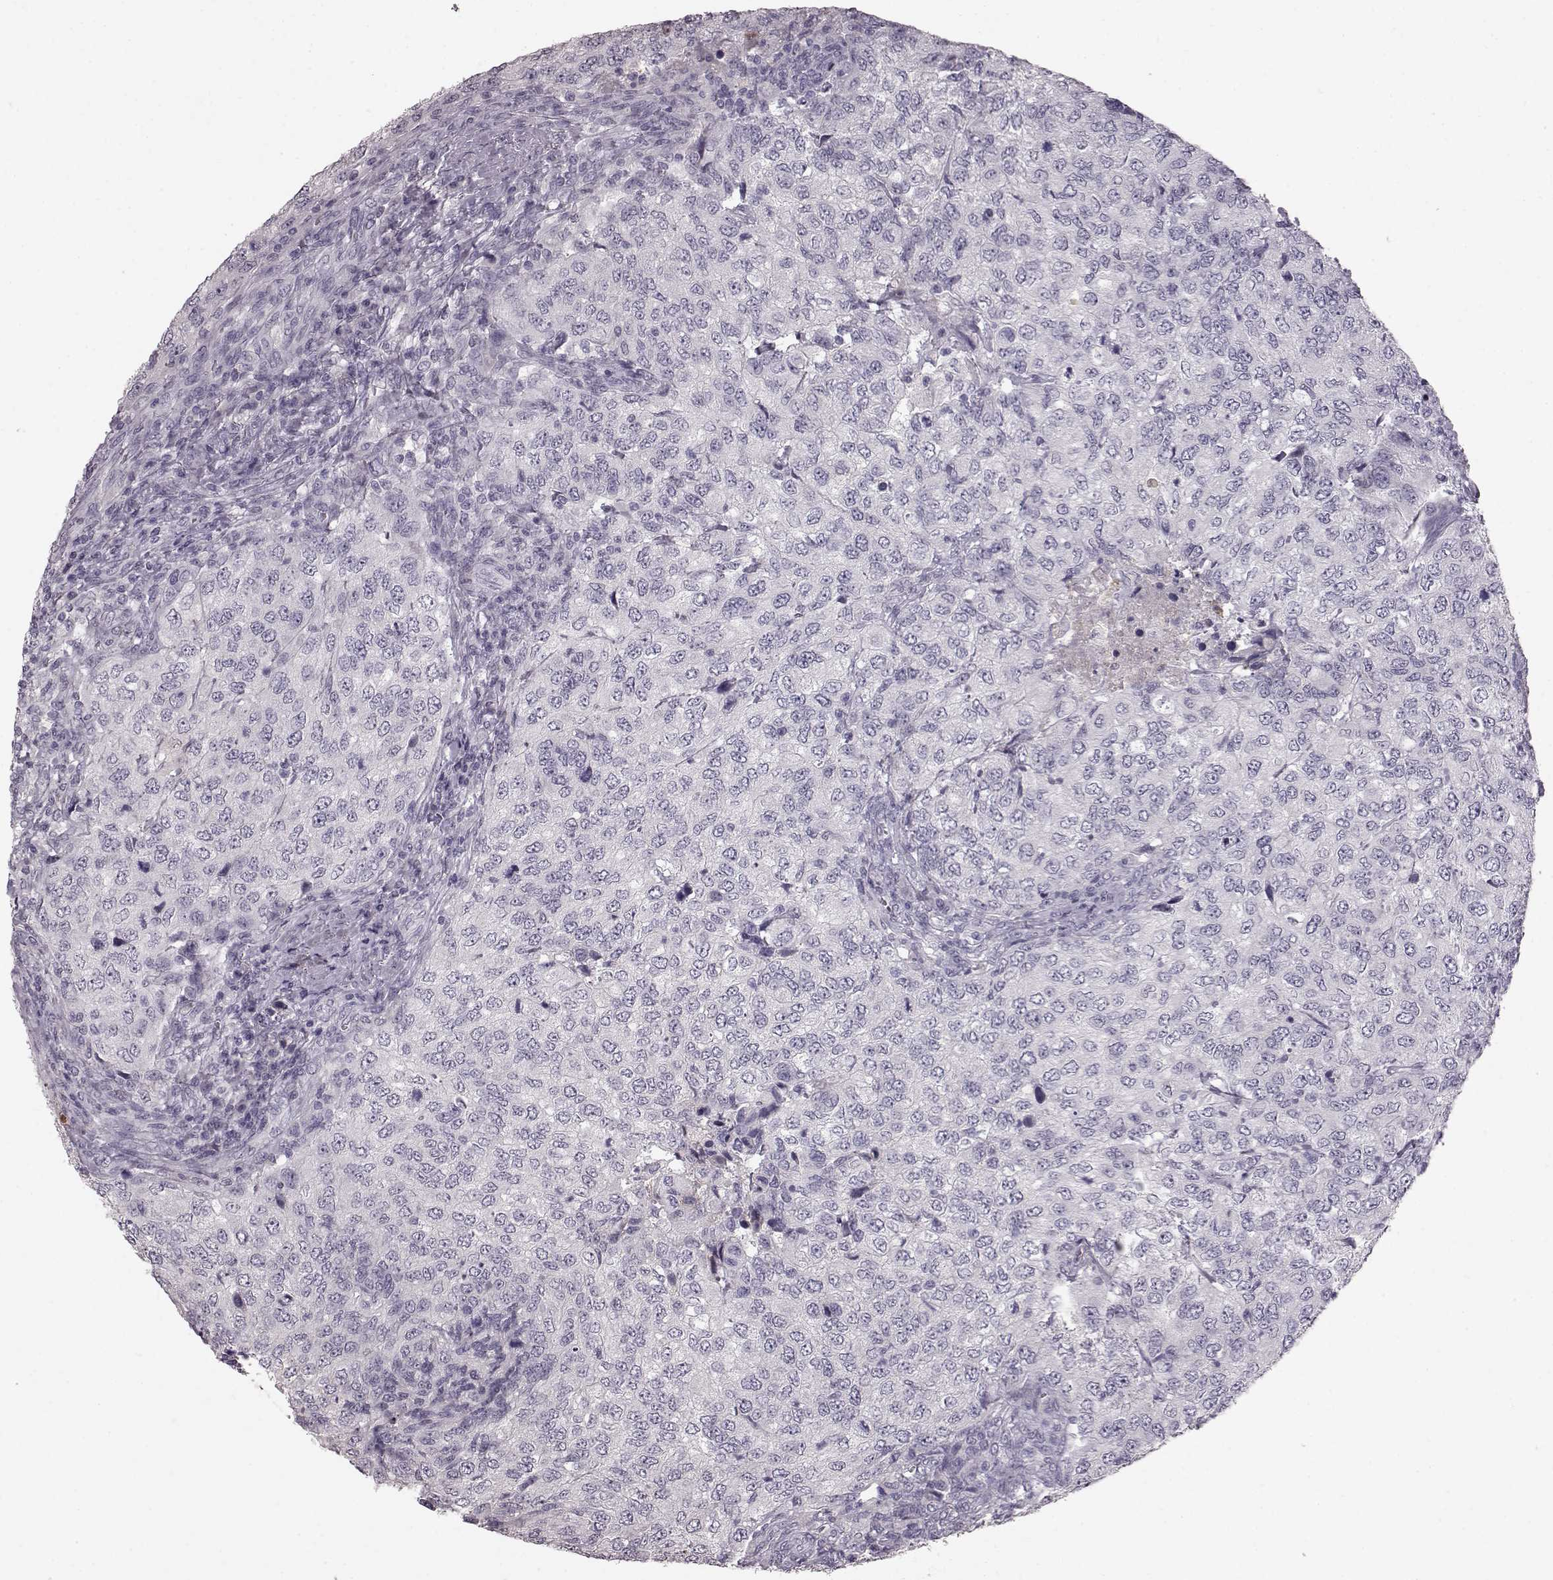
{"staining": {"intensity": "negative", "quantity": "none", "location": "none"}, "tissue": "urothelial cancer", "cell_type": "Tumor cells", "image_type": "cancer", "snomed": [{"axis": "morphology", "description": "Urothelial carcinoma, High grade"}, {"axis": "topography", "description": "Urinary bladder"}], "caption": "DAB (3,3'-diaminobenzidine) immunohistochemical staining of urothelial cancer displays no significant staining in tumor cells.", "gene": "FUT4", "patient": {"sex": "female", "age": 78}}